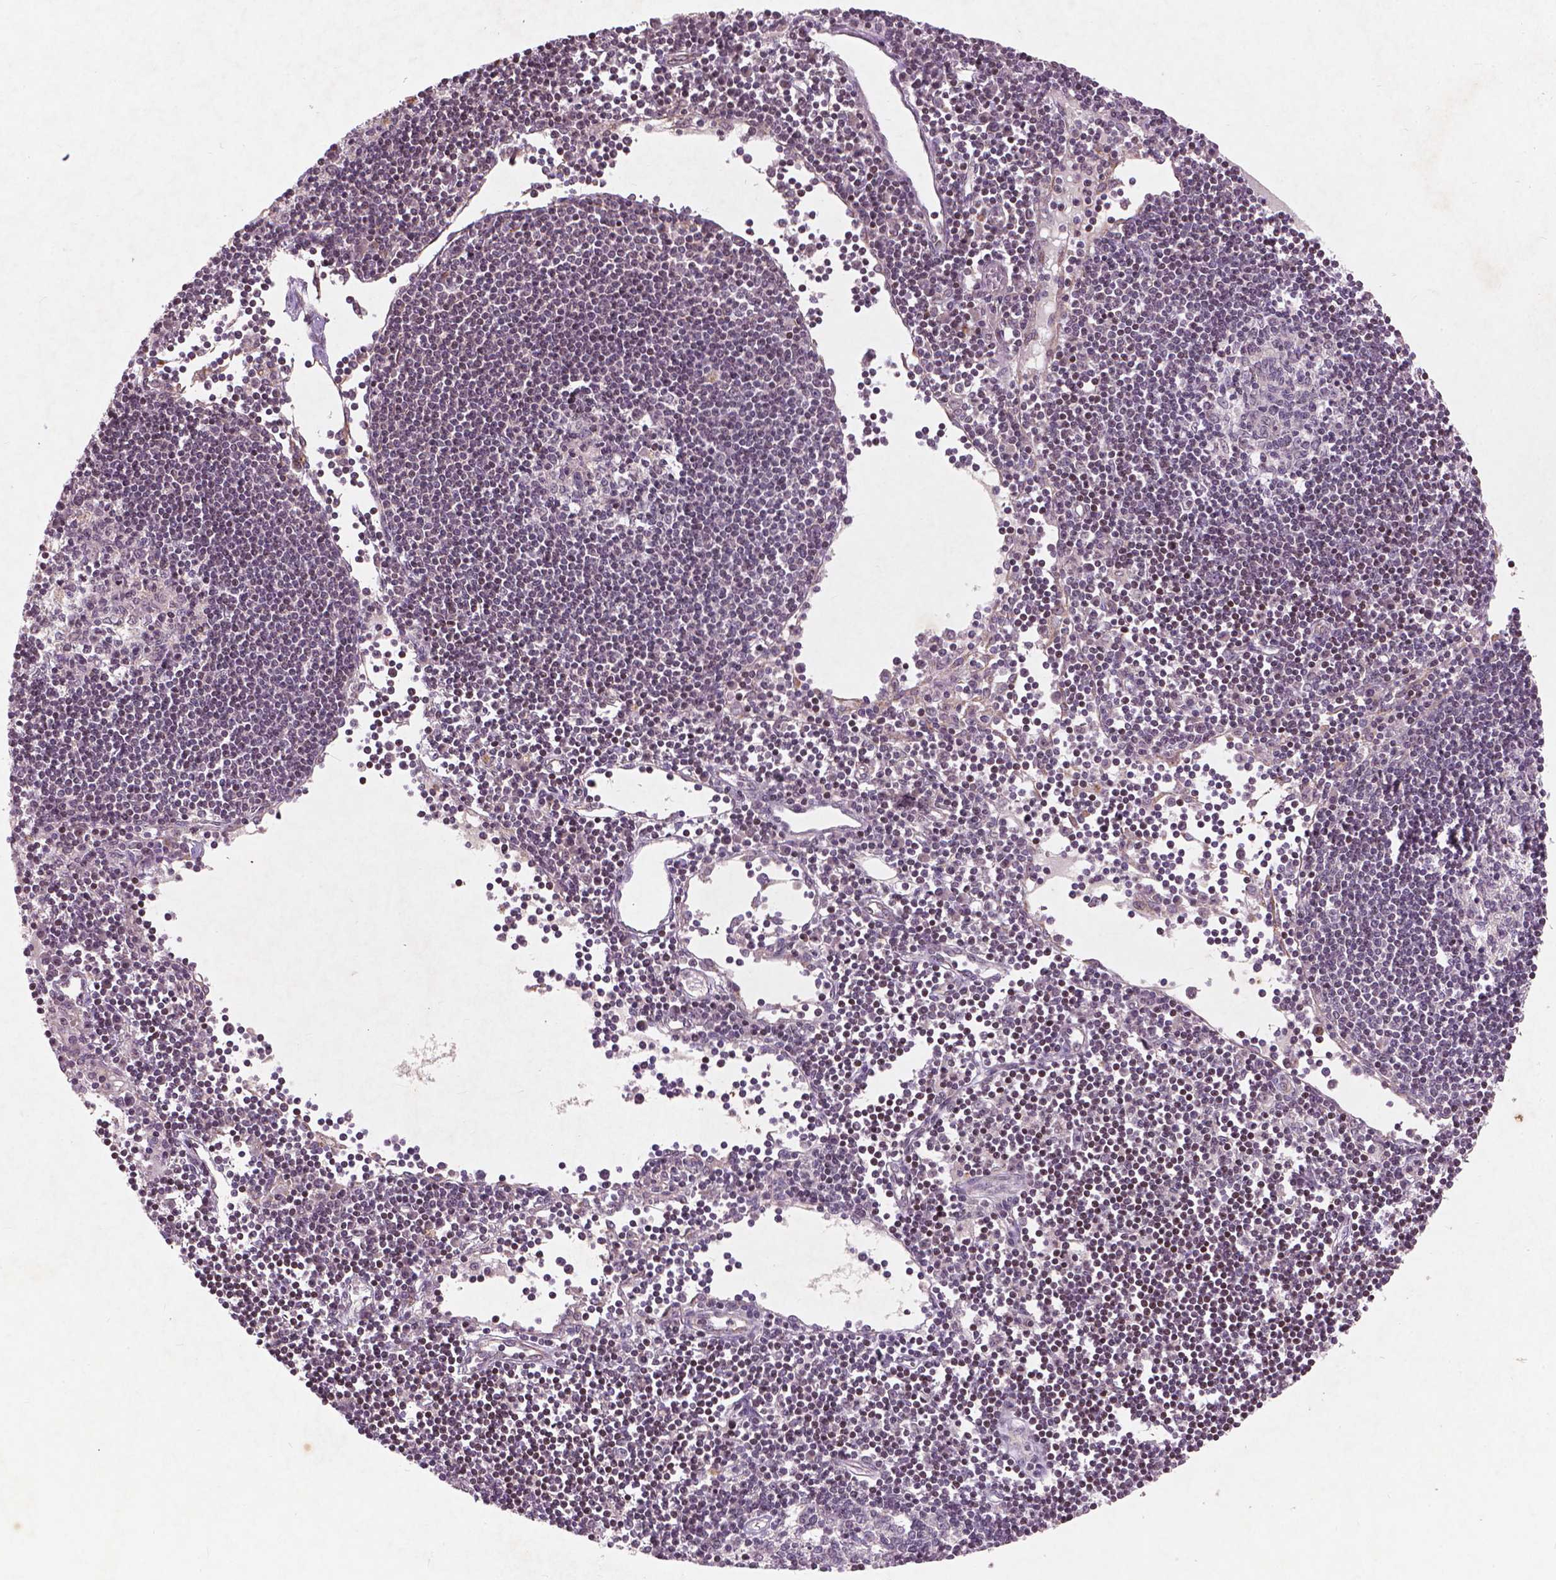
{"staining": {"intensity": "negative", "quantity": "none", "location": "none"}, "tissue": "lymph node", "cell_type": "Germinal center cells", "image_type": "normal", "snomed": [{"axis": "morphology", "description": "Normal tissue, NOS"}, {"axis": "topography", "description": "Lymph node"}], "caption": "High magnification brightfield microscopy of unremarkable lymph node stained with DAB (3,3'-diaminobenzidine) (brown) and counterstained with hematoxylin (blue): germinal center cells show no significant positivity. (DAB immunohistochemistry with hematoxylin counter stain).", "gene": "SMAD2", "patient": {"sex": "female", "age": 65}}